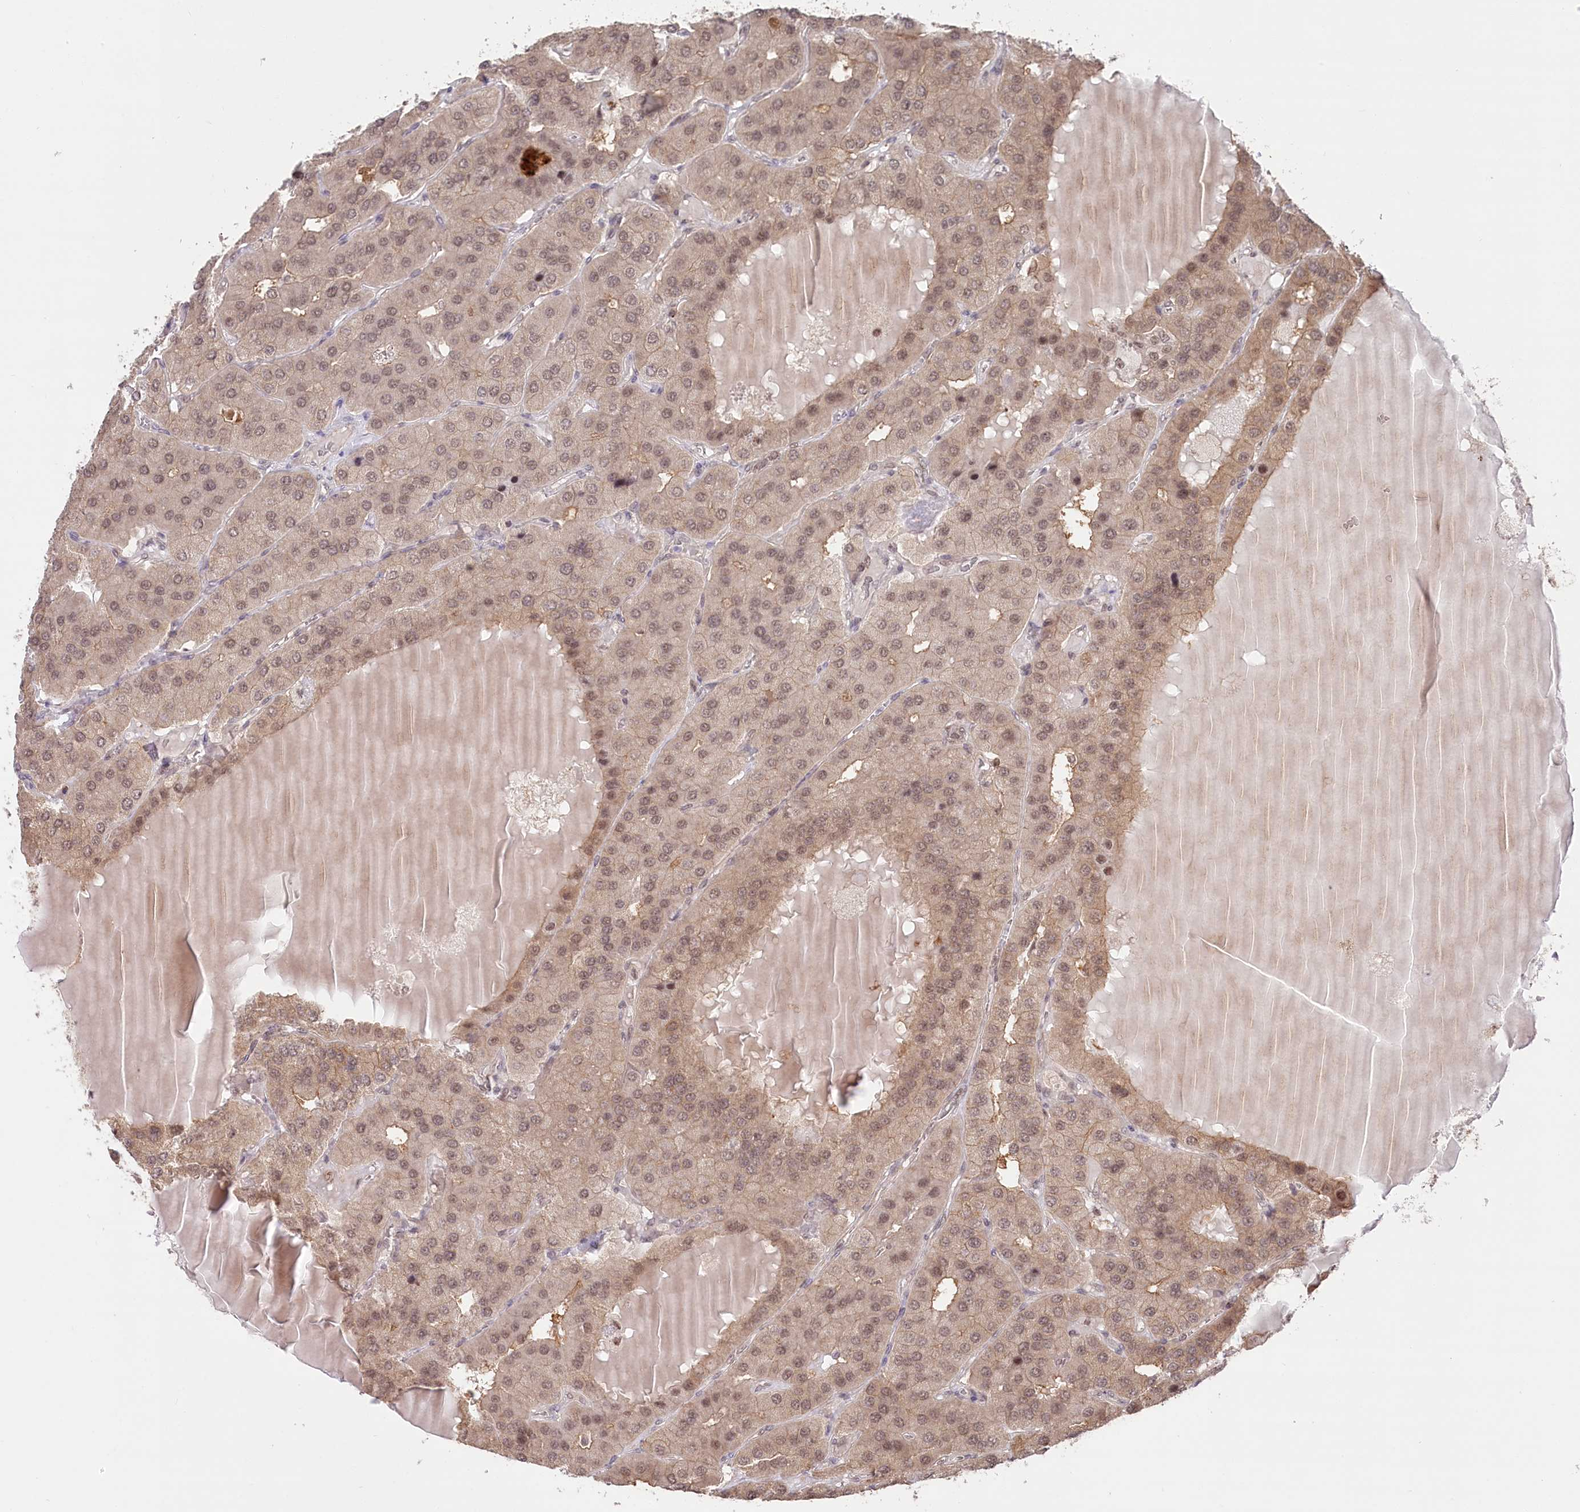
{"staining": {"intensity": "moderate", "quantity": ">75%", "location": "cytoplasmic/membranous,nuclear"}, "tissue": "parathyroid gland", "cell_type": "Glandular cells", "image_type": "normal", "snomed": [{"axis": "morphology", "description": "Normal tissue, NOS"}, {"axis": "morphology", "description": "Adenoma, NOS"}, {"axis": "topography", "description": "Parathyroid gland"}], "caption": "Moderate cytoplasmic/membranous,nuclear staining for a protein is seen in approximately >75% of glandular cells of unremarkable parathyroid gland using IHC.", "gene": "CCSER2", "patient": {"sex": "female", "age": 86}}